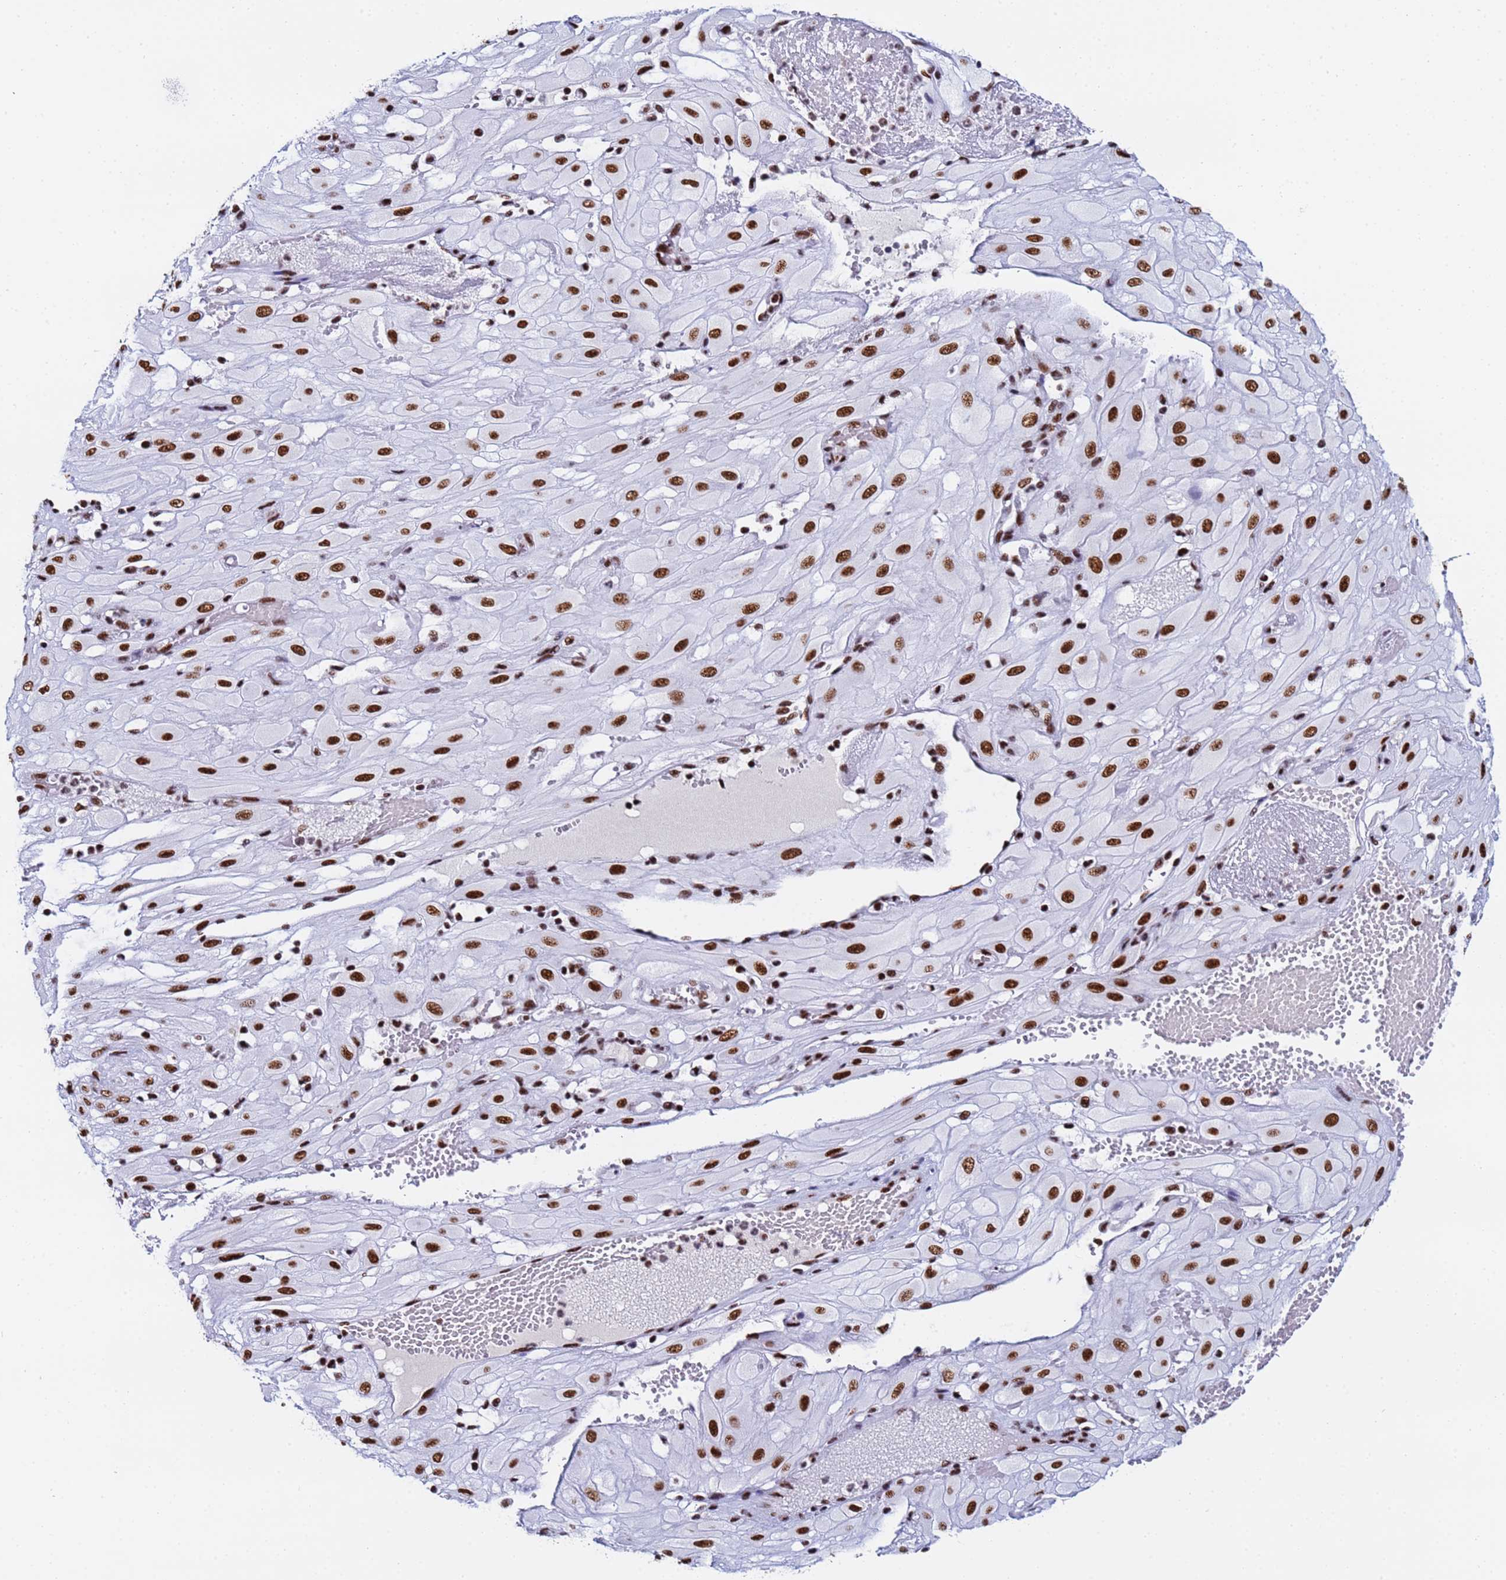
{"staining": {"intensity": "strong", "quantity": ">75%", "location": "nuclear"}, "tissue": "cervical cancer", "cell_type": "Tumor cells", "image_type": "cancer", "snomed": [{"axis": "morphology", "description": "Squamous cell carcinoma, NOS"}, {"axis": "topography", "description": "Cervix"}], "caption": "Immunohistochemistry staining of squamous cell carcinoma (cervical), which shows high levels of strong nuclear positivity in about >75% of tumor cells indicating strong nuclear protein expression. The staining was performed using DAB (3,3'-diaminobenzidine) (brown) for protein detection and nuclei were counterstained in hematoxylin (blue).", "gene": "SNRPA1", "patient": {"sex": "female", "age": 36}}